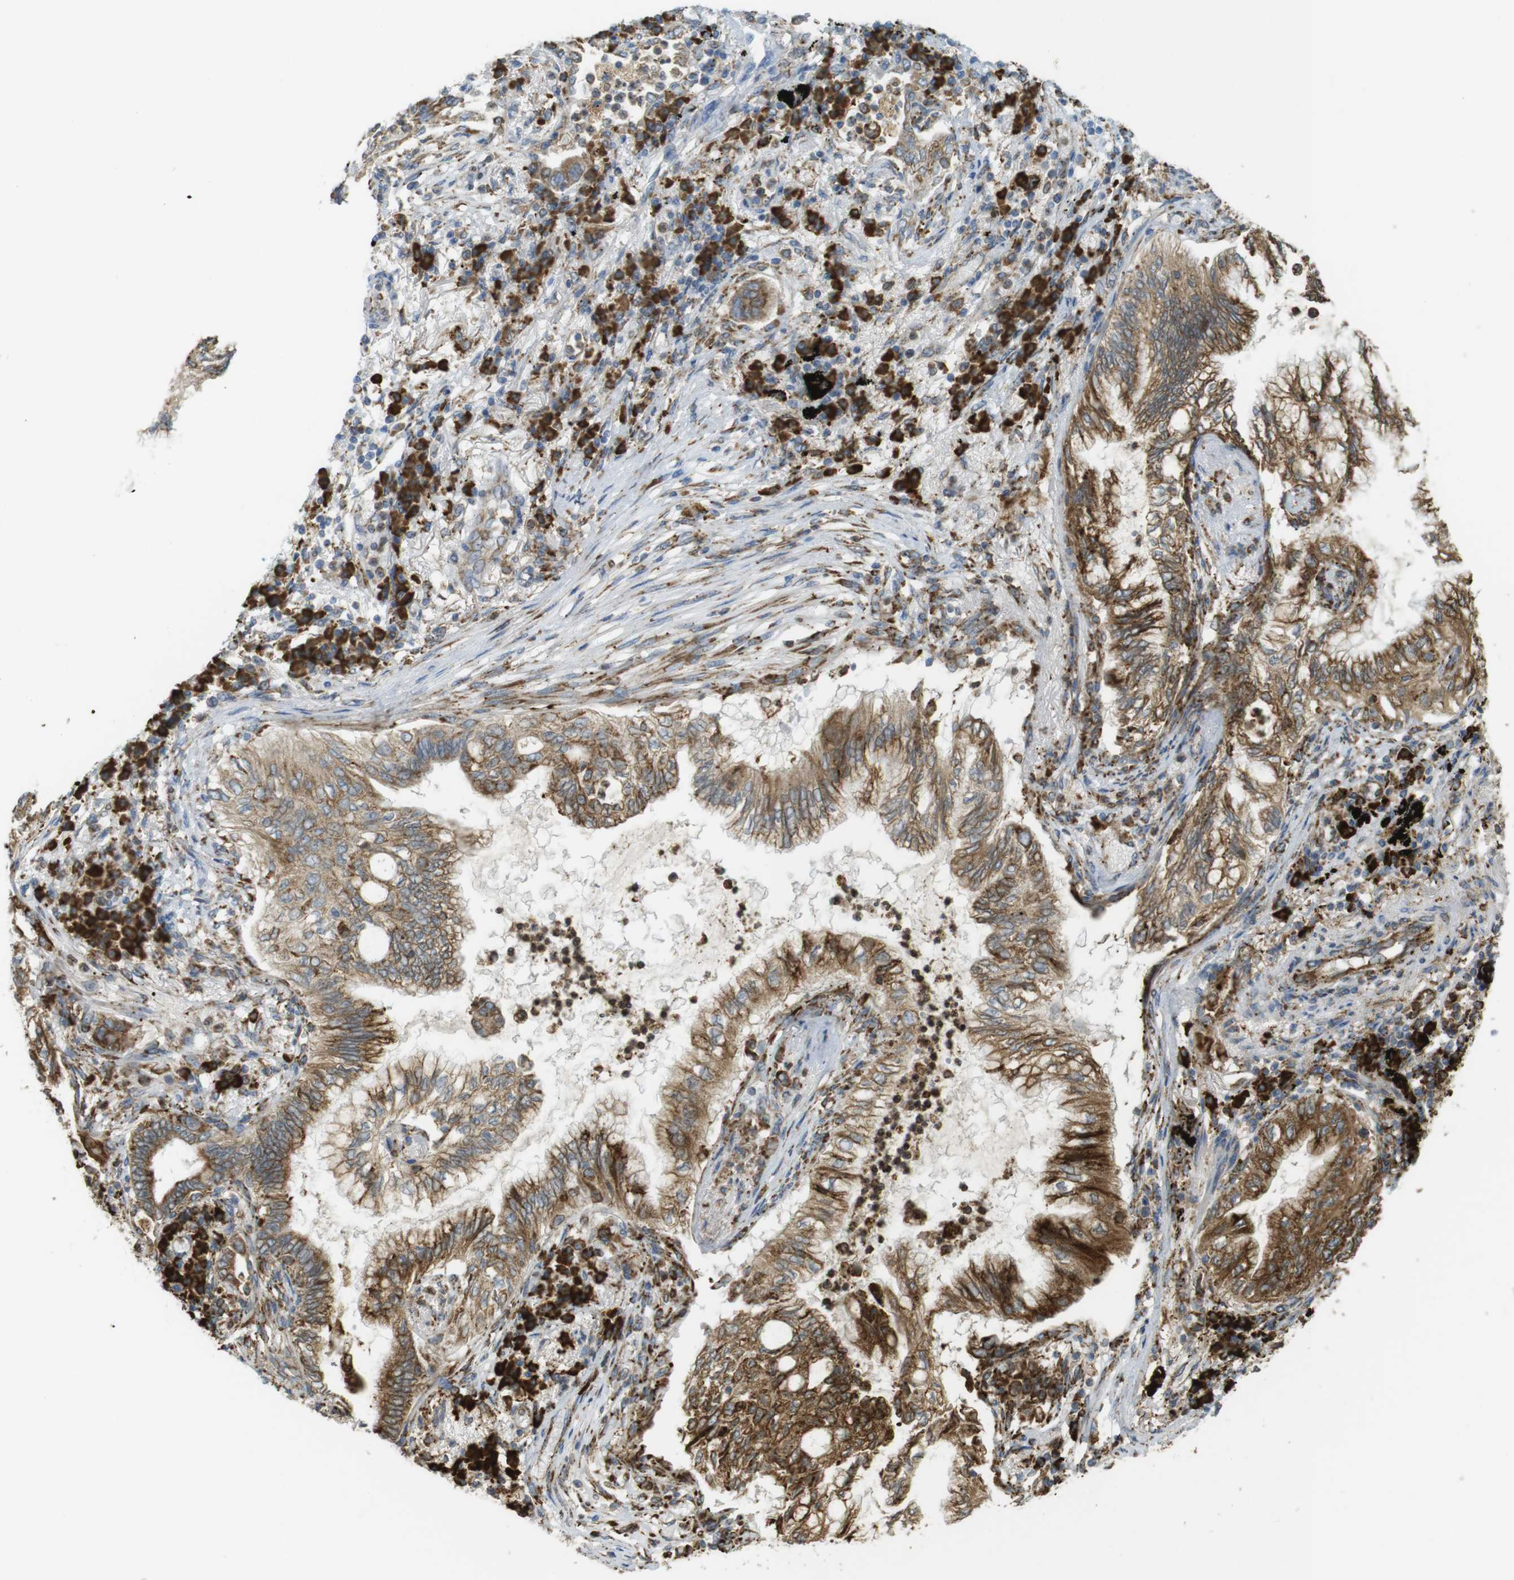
{"staining": {"intensity": "moderate", "quantity": ">75%", "location": "cytoplasmic/membranous"}, "tissue": "lung cancer", "cell_type": "Tumor cells", "image_type": "cancer", "snomed": [{"axis": "morphology", "description": "Normal tissue, NOS"}, {"axis": "morphology", "description": "Adenocarcinoma, NOS"}, {"axis": "topography", "description": "Bronchus"}, {"axis": "topography", "description": "Lung"}], "caption": "Immunohistochemistry photomicrograph of lung adenocarcinoma stained for a protein (brown), which displays medium levels of moderate cytoplasmic/membranous expression in about >75% of tumor cells.", "gene": "MBOAT2", "patient": {"sex": "female", "age": 70}}